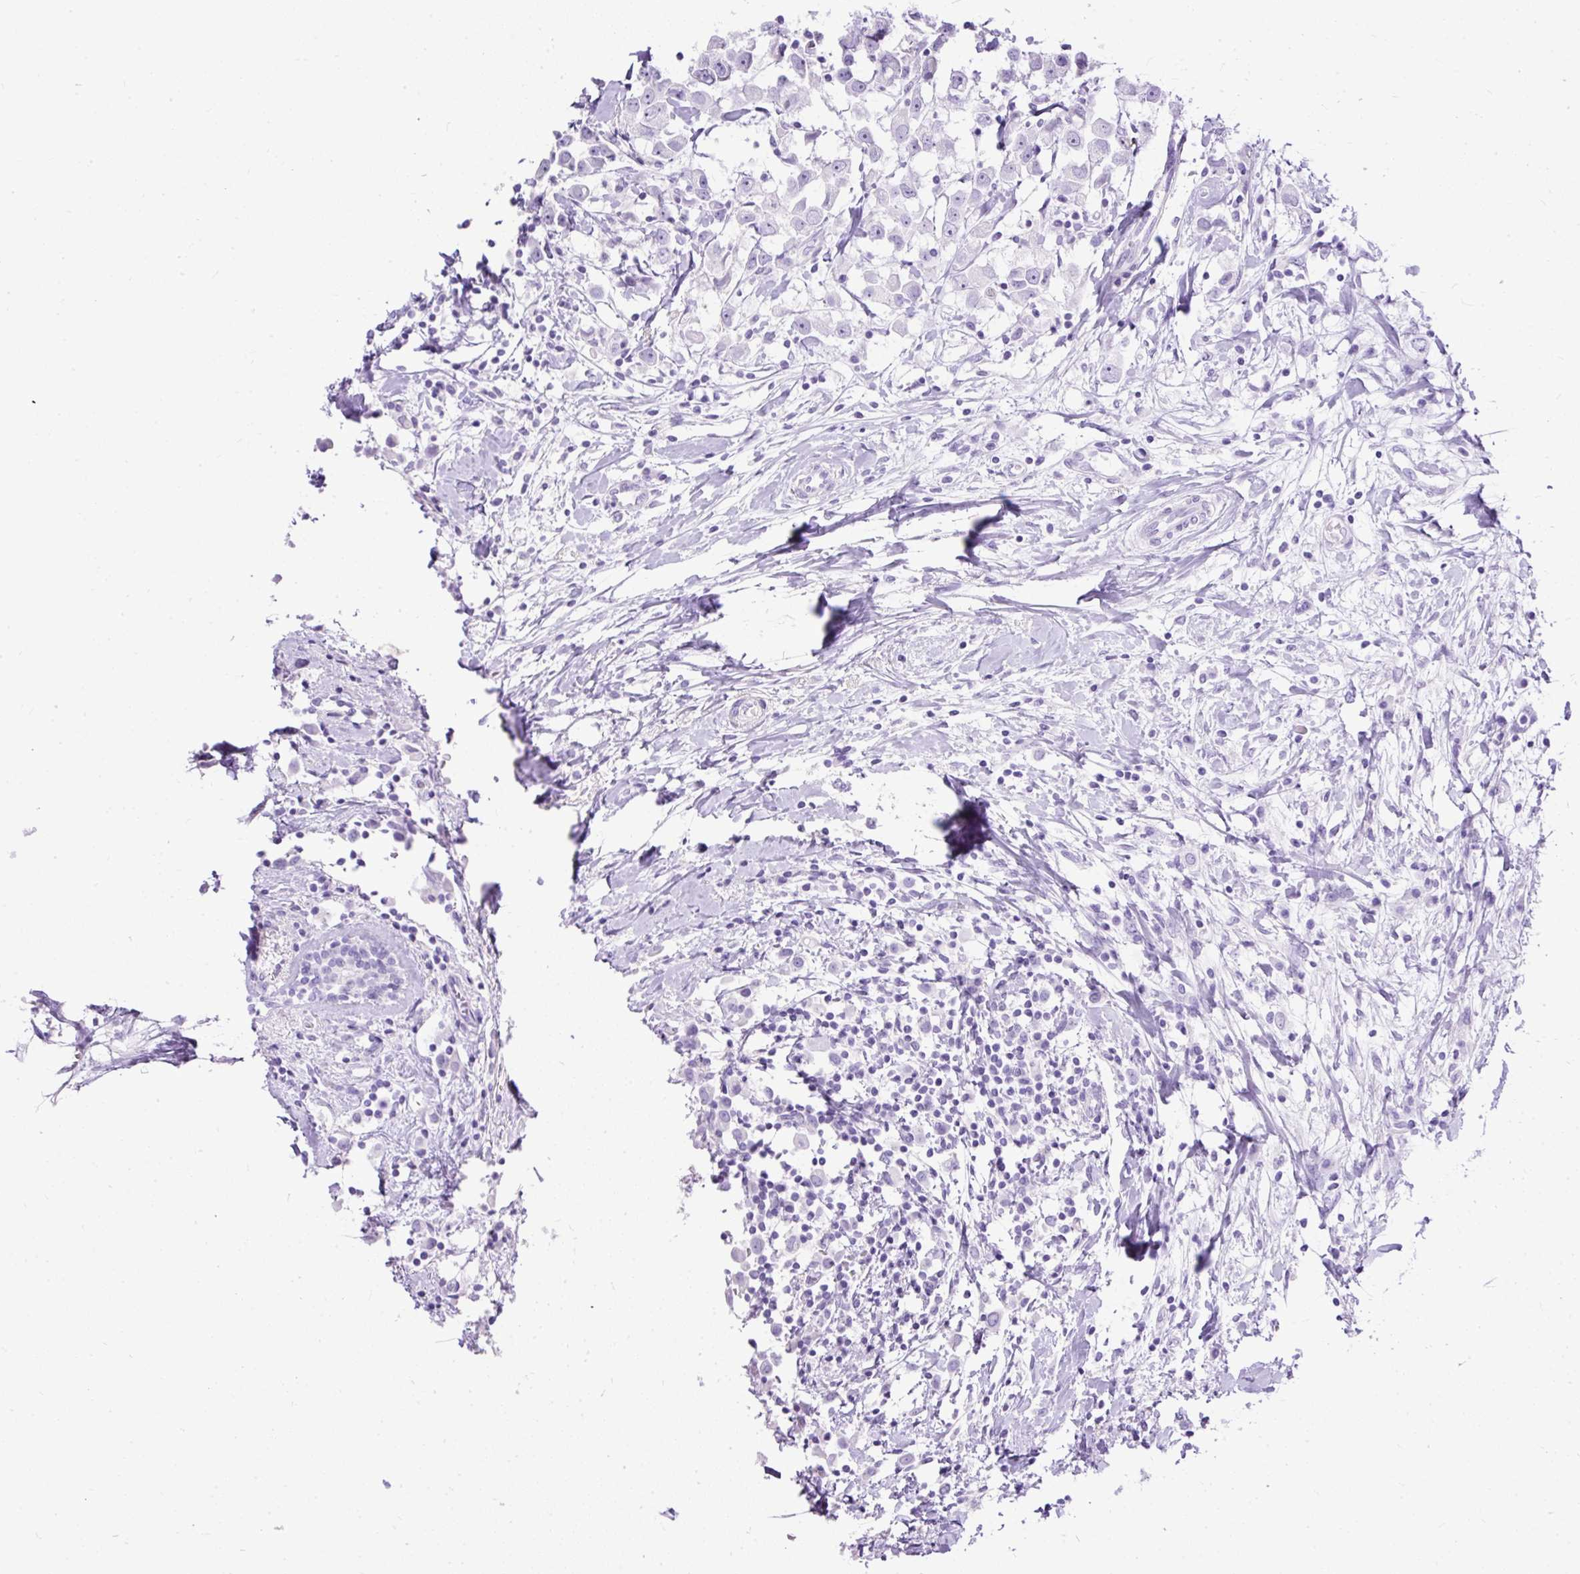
{"staining": {"intensity": "negative", "quantity": "none", "location": "none"}, "tissue": "breast cancer", "cell_type": "Tumor cells", "image_type": "cancer", "snomed": [{"axis": "morphology", "description": "Duct carcinoma"}, {"axis": "topography", "description": "Breast"}], "caption": "Human breast cancer (invasive ductal carcinoma) stained for a protein using immunohistochemistry demonstrates no positivity in tumor cells.", "gene": "HEY1", "patient": {"sex": "female", "age": 61}}